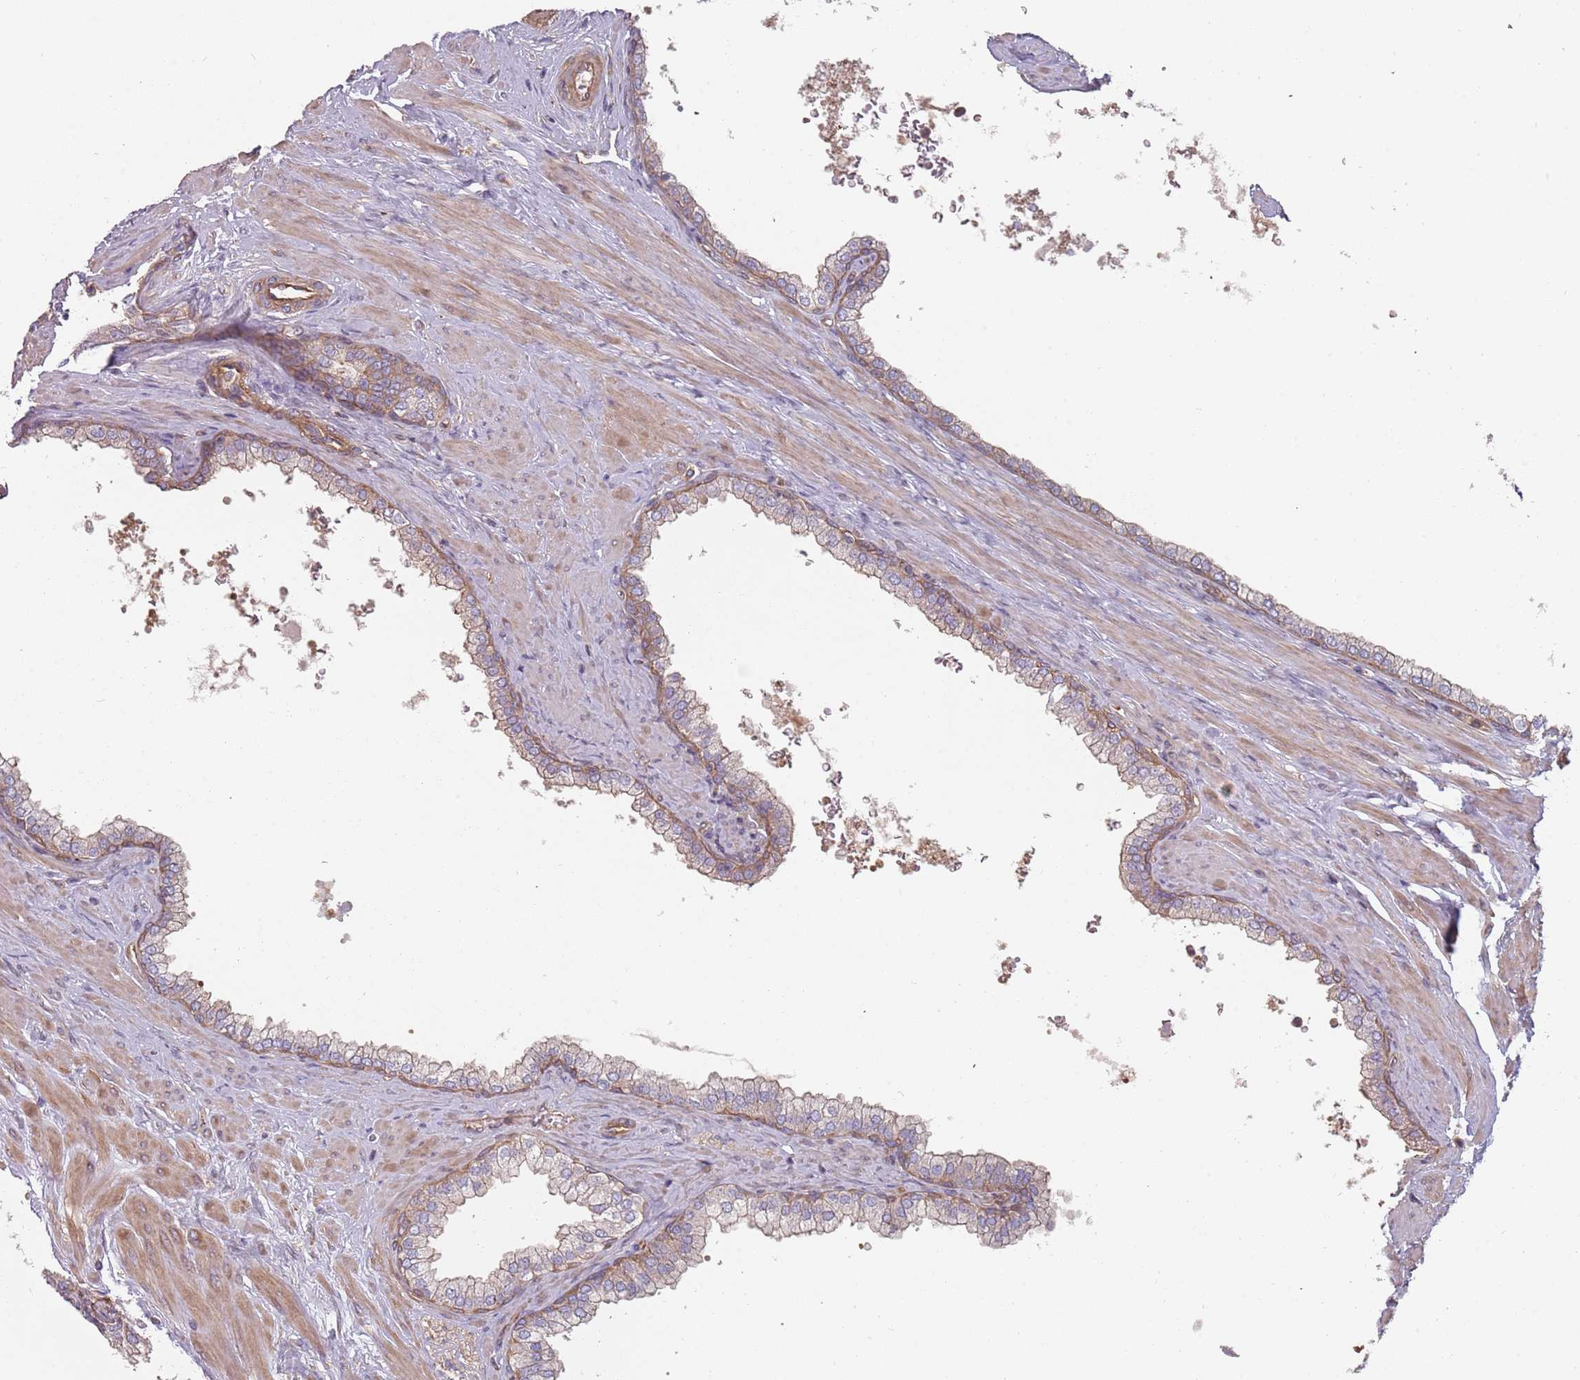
{"staining": {"intensity": "moderate", "quantity": "<25%", "location": "cytoplasmic/membranous"}, "tissue": "prostate", "cell_type": "Glandular cells", "image_type": "normal", "snomed": [{"axis": "morphology", "description": "Normal tissue, NOS"}, {"axis": "morphology", "description": "Urothelial carcinoma, Low grade"}, {"axis": "topography", "description": "Urinary bladder"}, {"axis": "topography", "description": "Prostate"}], "caption": "A low amount of moderate cytoplasmic/membranous staining is seen in about <25% of glandular cells in unremarkable prostate.", "gene": "SPDL1", "patient": {"sex": "male", "age": 60}}